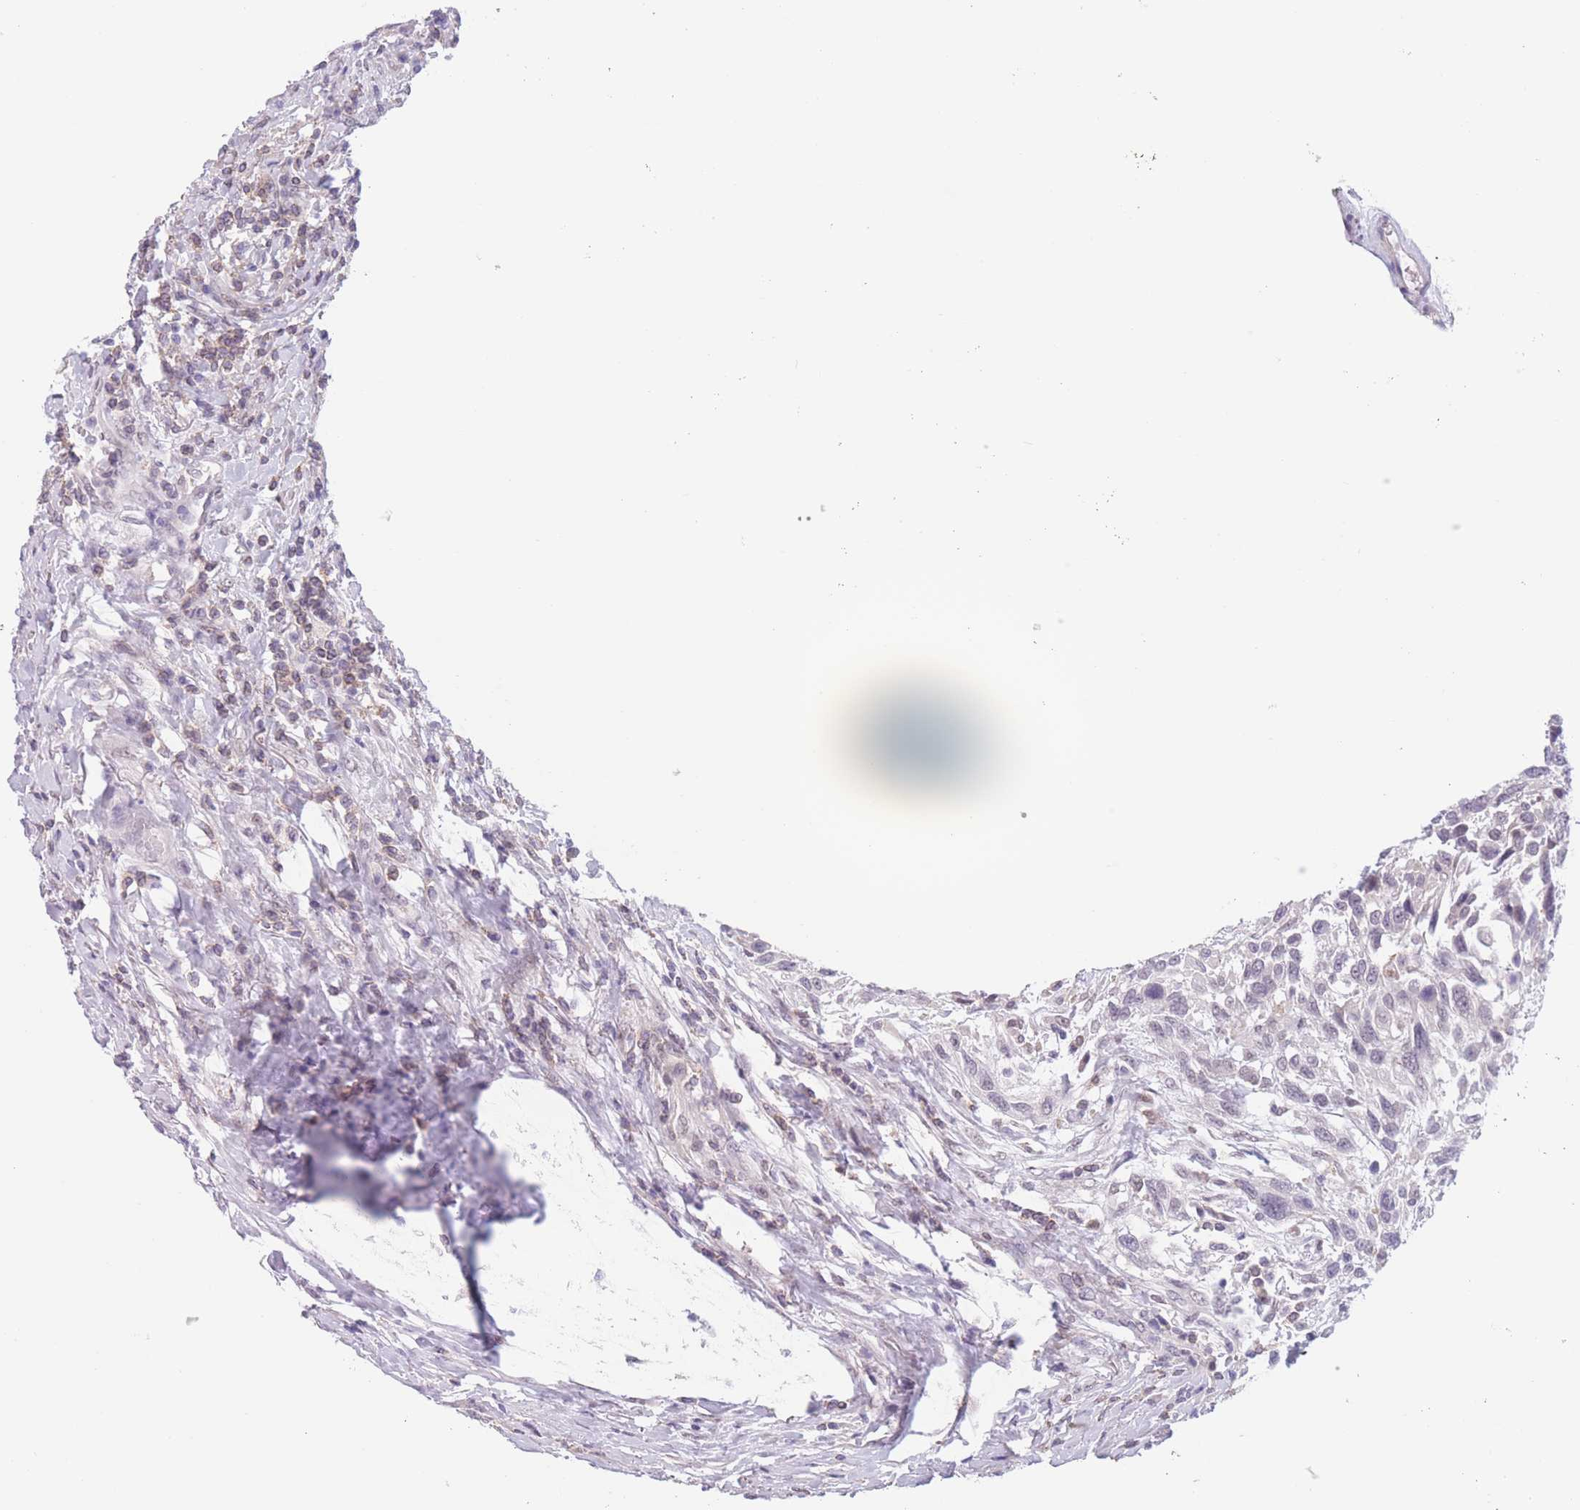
{"staining": {"intensity": "negative", "quantity": "none", "location": "none"}, "tissue": "urothelial cancer", "cell_type": "Tumor cells", "image_type": "cancer", "snomed": [{"axis": "morphology", "description": "Urothelial carcinoma, High grade"}, {"axis": "topography", "description": "Urinary bladder"}], "caption": "An image of human high-grade urothelial carcinoma is negative for staining in tumor cells. The staining is performed using DAB brown chromogen with nuclei counter-stained in using hematoxylin.", "gene": "PODXL", "patient": {"sex": "female", "age": 70}}